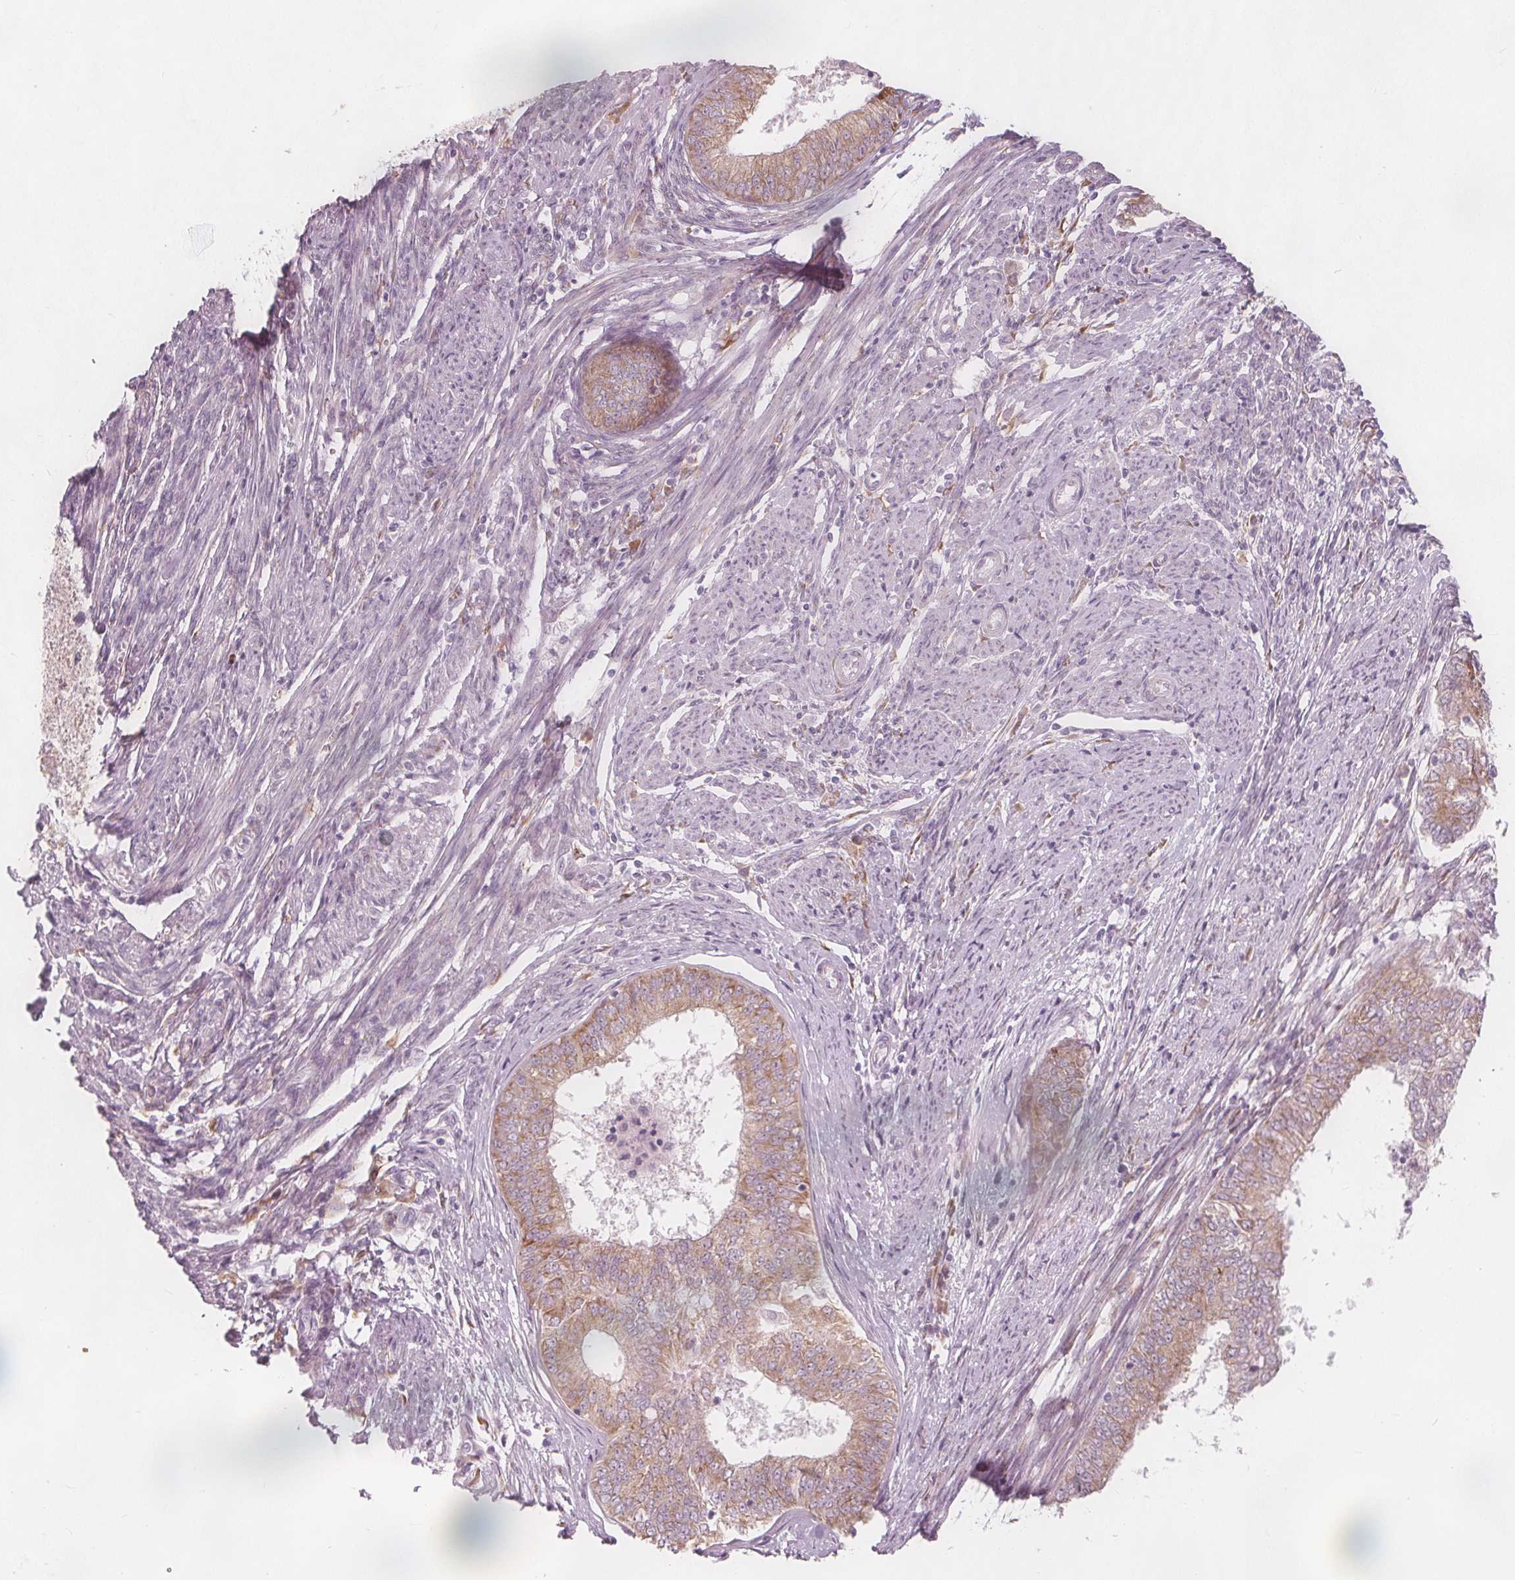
{"staining": {"intensity": "moderate", "quantity": ">75%", "location": "cytoplasmic/membranous"}, "tissue": "endometrial cancer", "cell_type": "Tumor cells", "image_type": "cancer", "snomed": [{"axis": "morphology", "description": "Adenocarcinoma, NOS"}, {"axis": "topography", "description": "Endometrium"}], "caption": "A brown stain shows moderate cytoplasmic/membranous positivity of a protein in endometrial adenocarcinoma tumor cells.", "gene": "BRSK1", "patient": {"sex": "female", "age": 62}}